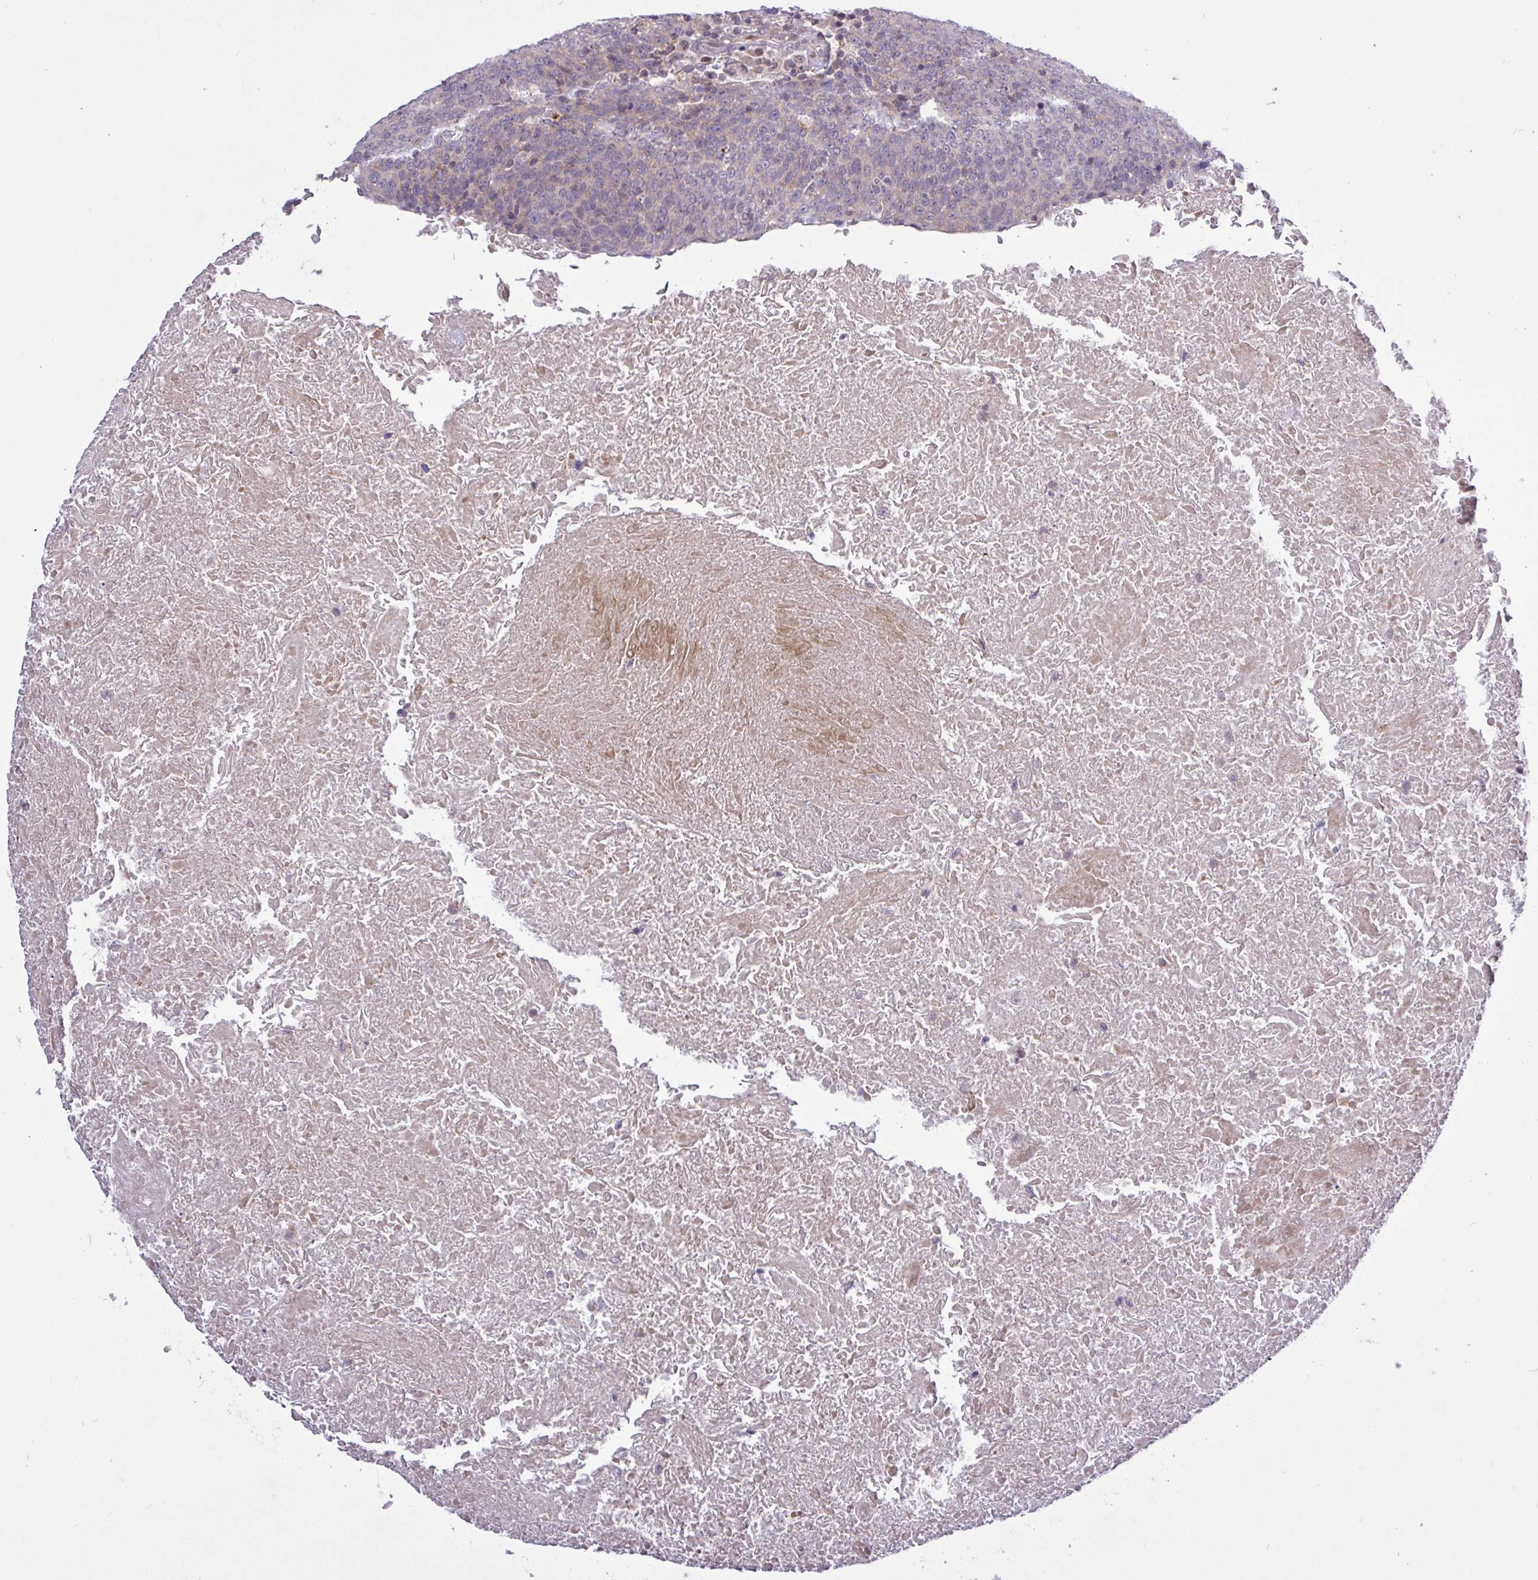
{"staining": {"intensity": "weak", "quantity": "25%-75%", "location": "cytoplasmic/membranous"}, "tissue": "head and neck cancer", "cell_type": "Tumor cells", "image_type": "cancer", "snomed": [{"axis": "morphology", "description": "Squamous cell carcinoma, NOS"}, {"axis": "morphology", "description": "Squamous cell carcinoma, metastatic, NOS"}, {"axis": "topography", "description": "Lymph node"}, {"axis": "topography", "description": "Head-Neck"}], "caption": "Immunohistochemistry photomicrograph of head and neck cancer (squamous cell carcinoma) stained for a protein (brown), which demonstrates low levels of weak cytoplasmic/membranous expression in about 25%-75% of tumor cells.", "gene": "RTL3", "patient": {"sex": "male", "age": 62}}